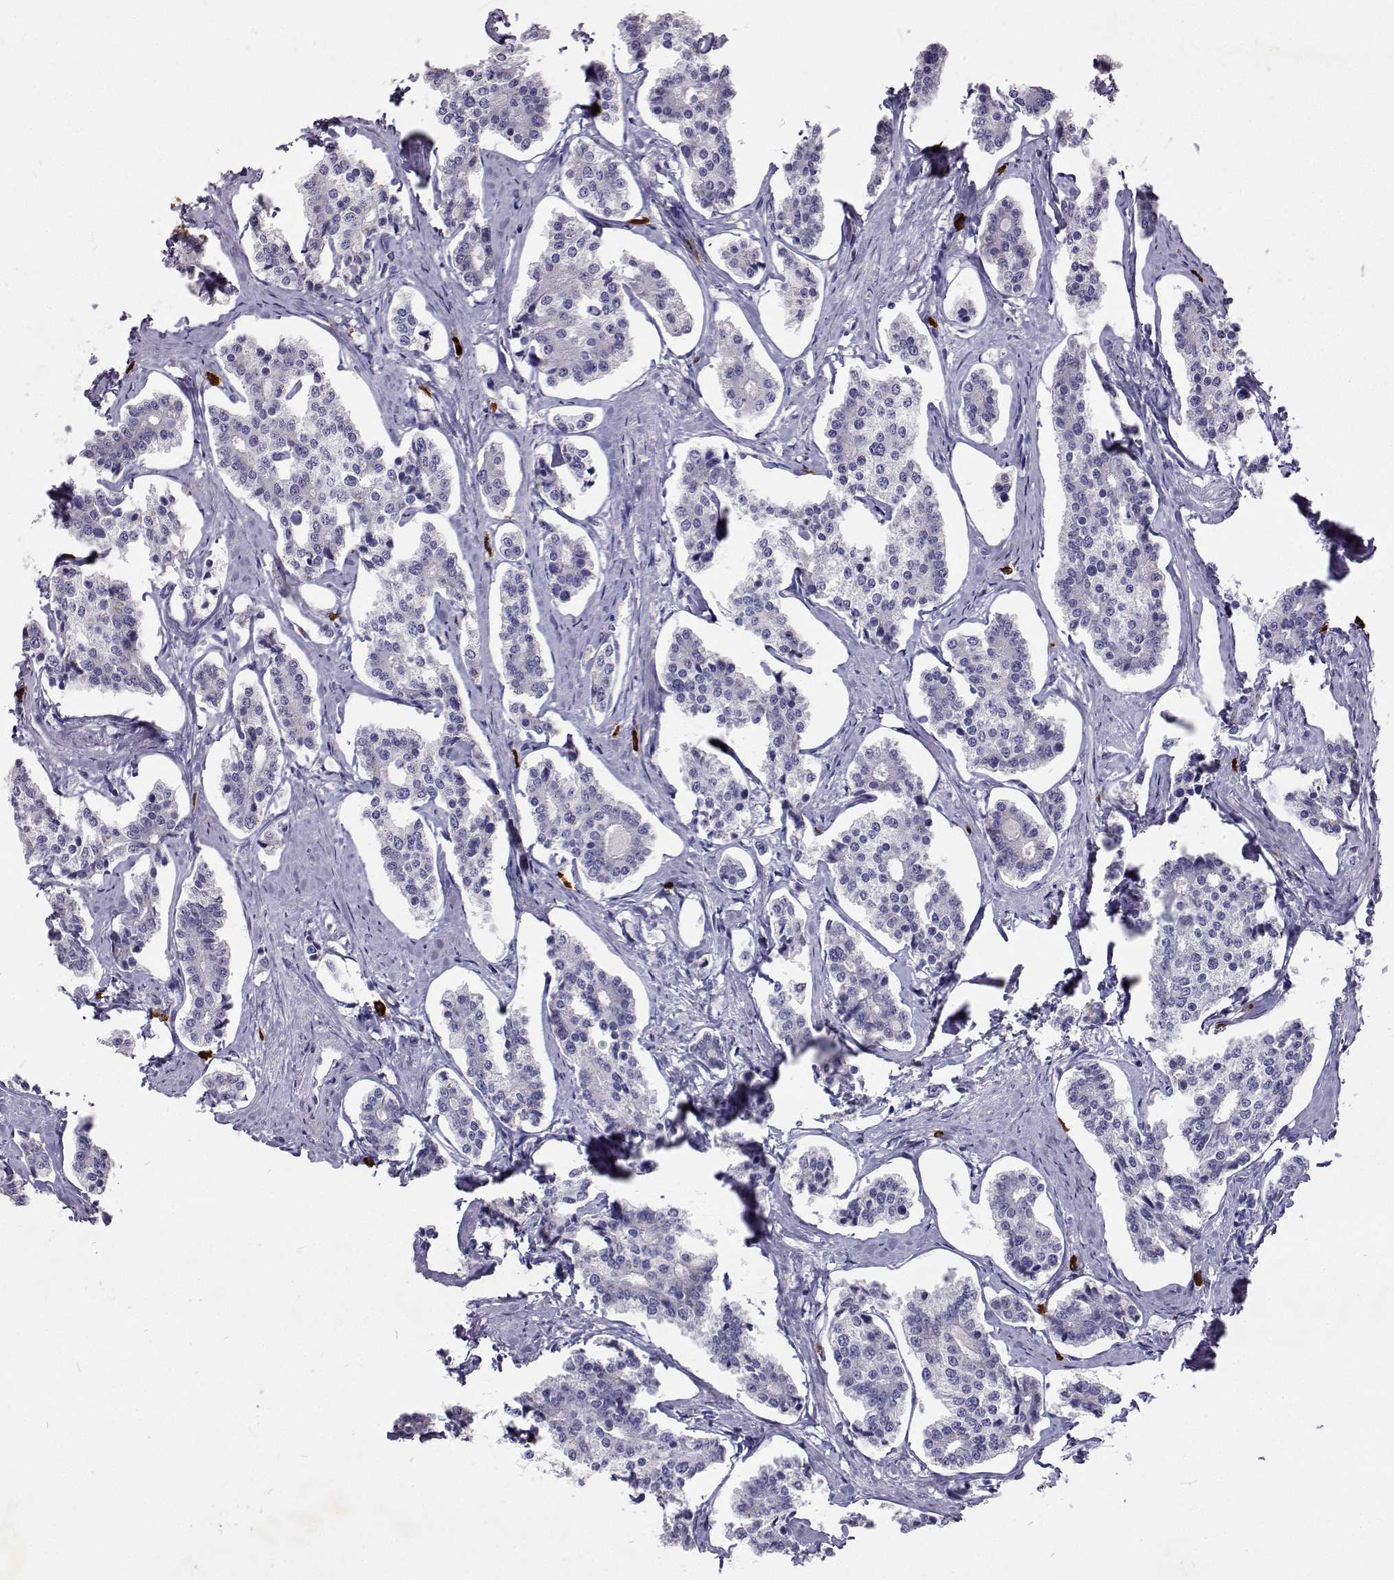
{"staining": {"intensity": "negative", "quantity": "none", "location": "none"}, "tissue": "carcinoid", "cell_type": "Tumor cells", "image_type": "cancer", "snomed": [{"axis": "morphology", "description": "Carcinoid, malignant, NOS"}, {"axis": "topography", "description": "Small intestine"}], "caption": "IHC of human carcinoid (malignant) reveals no staining in tumor cells. (Brightfield microscopy of DAB immunohistochemistry at high magnification).", "gene": "CFAP44", "patient": {"sex": "female", "age": 65}}